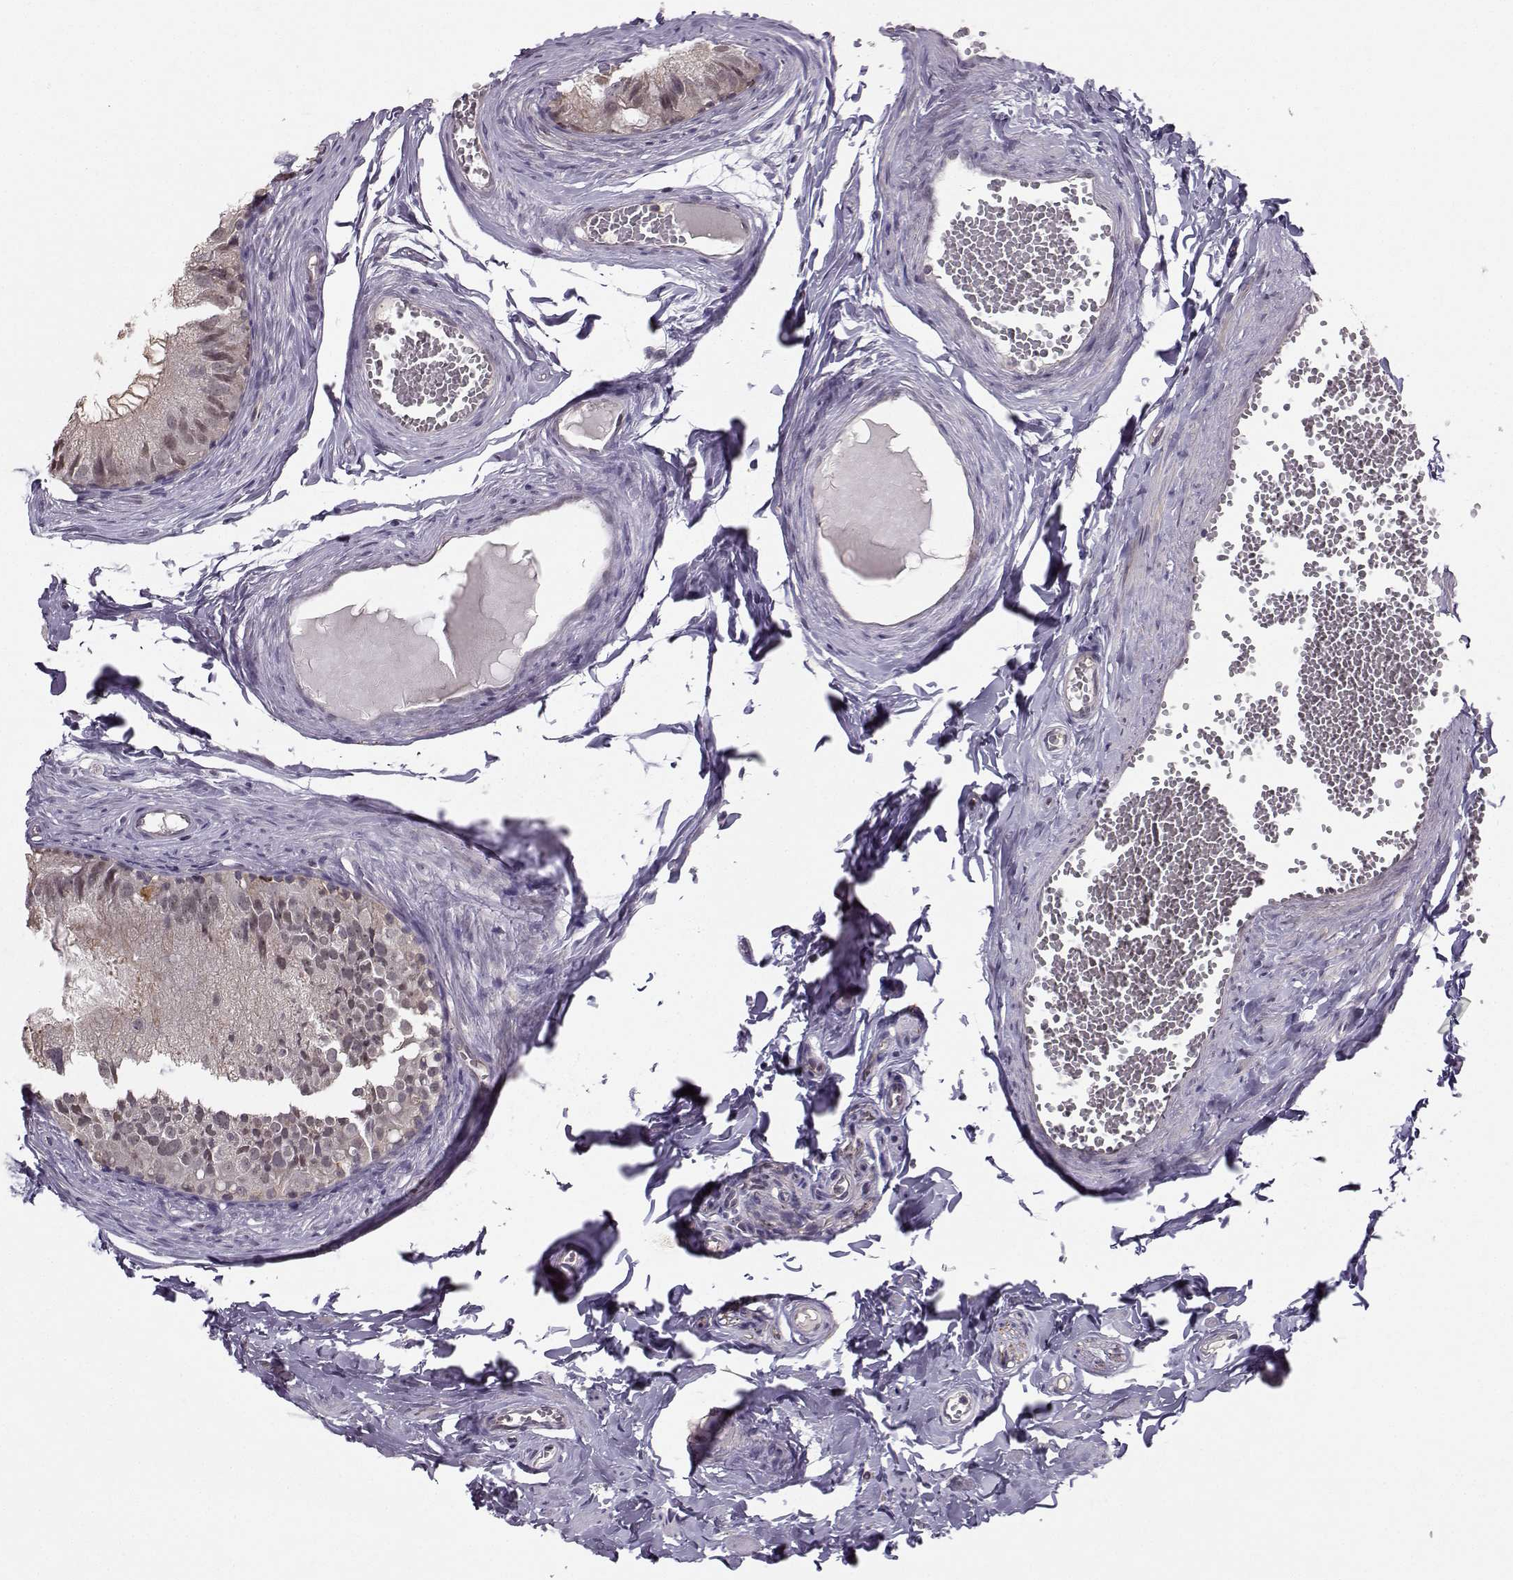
{"staining": {"intensity": "weak", "quantity": "25%-75%", "location": "cytoplasmic/membranous"}, "tissue": "epididymis", "cell_type": "Glandular cells", "image_type": "normal", "snomed": [{"axis": "morphology", "description": "Normal tissue, NOS"}, {"axis": "topography", "description": "Epididymis"}], "caption": "IHC micrograph of unremarkable epididymis: epididymis stained using IHC displays low levels of weak protein expression localized specifically in the cytoplasmic/membranous of glandular cells, appearing as a cytoplasmic/membranous brown color.", "gene": "PKP2", "patient": {"sex": "male", "age": 45}}